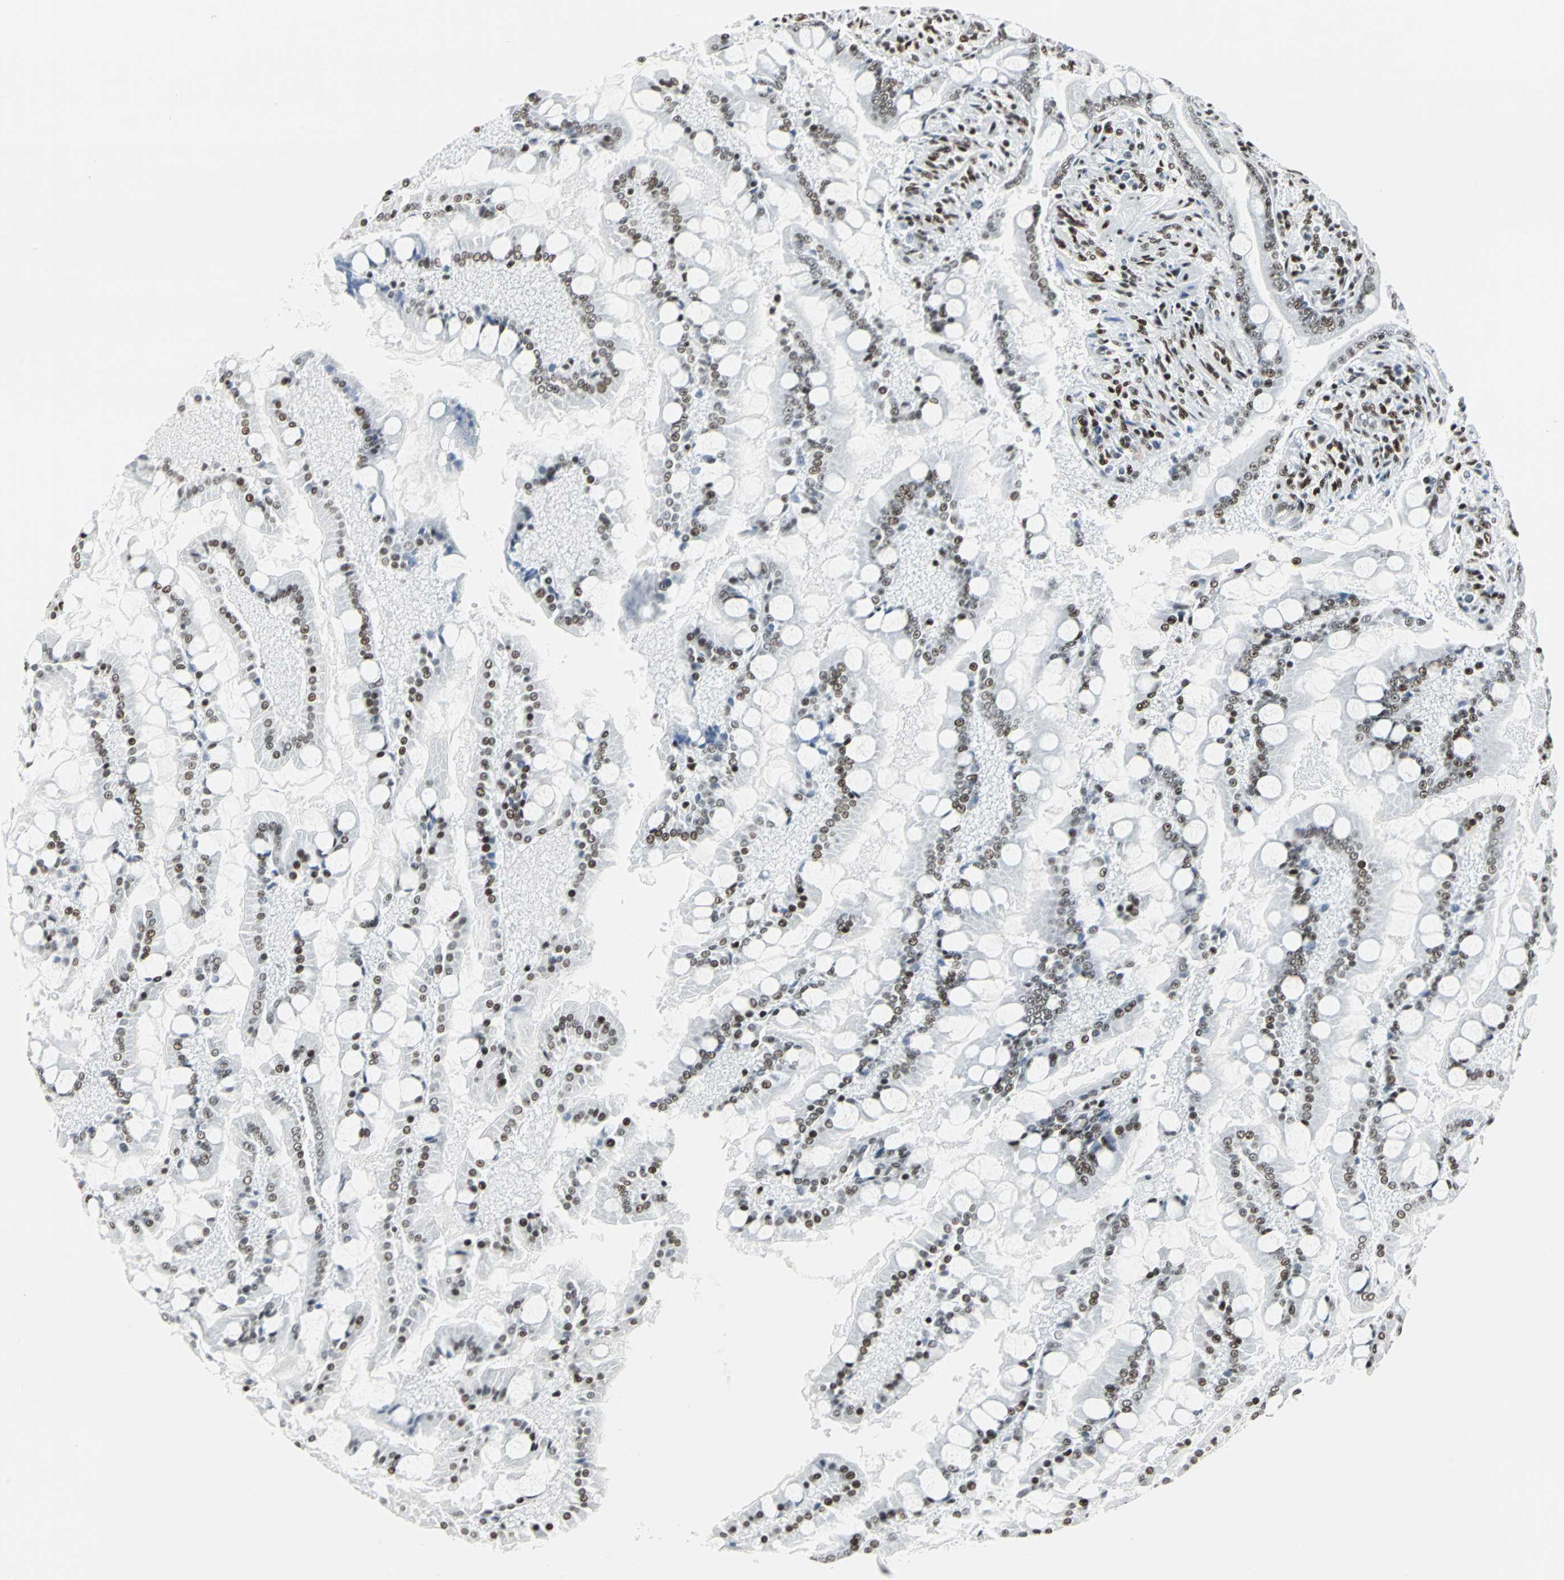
{"staining": {"intensity": "moderate", "quantity": ">75%", "location": "nuclear"}, "tissue": "small intestine", "cell_type": "Glandular cells", "image_type": "normal", "snomed": [{"axis": "morphology", "description": "Normal tissue, NOS"}, {"axis": "topography", "description": "Small intestine"}], "caption": "IHC image of unremarkable human small intestine stained for a protein (brown), which shows medium levels of moderate nuclear staining in about >75% of glandular cells.", "gene": "HDAC2", "patient": {"sex": "male", "age": 41}}